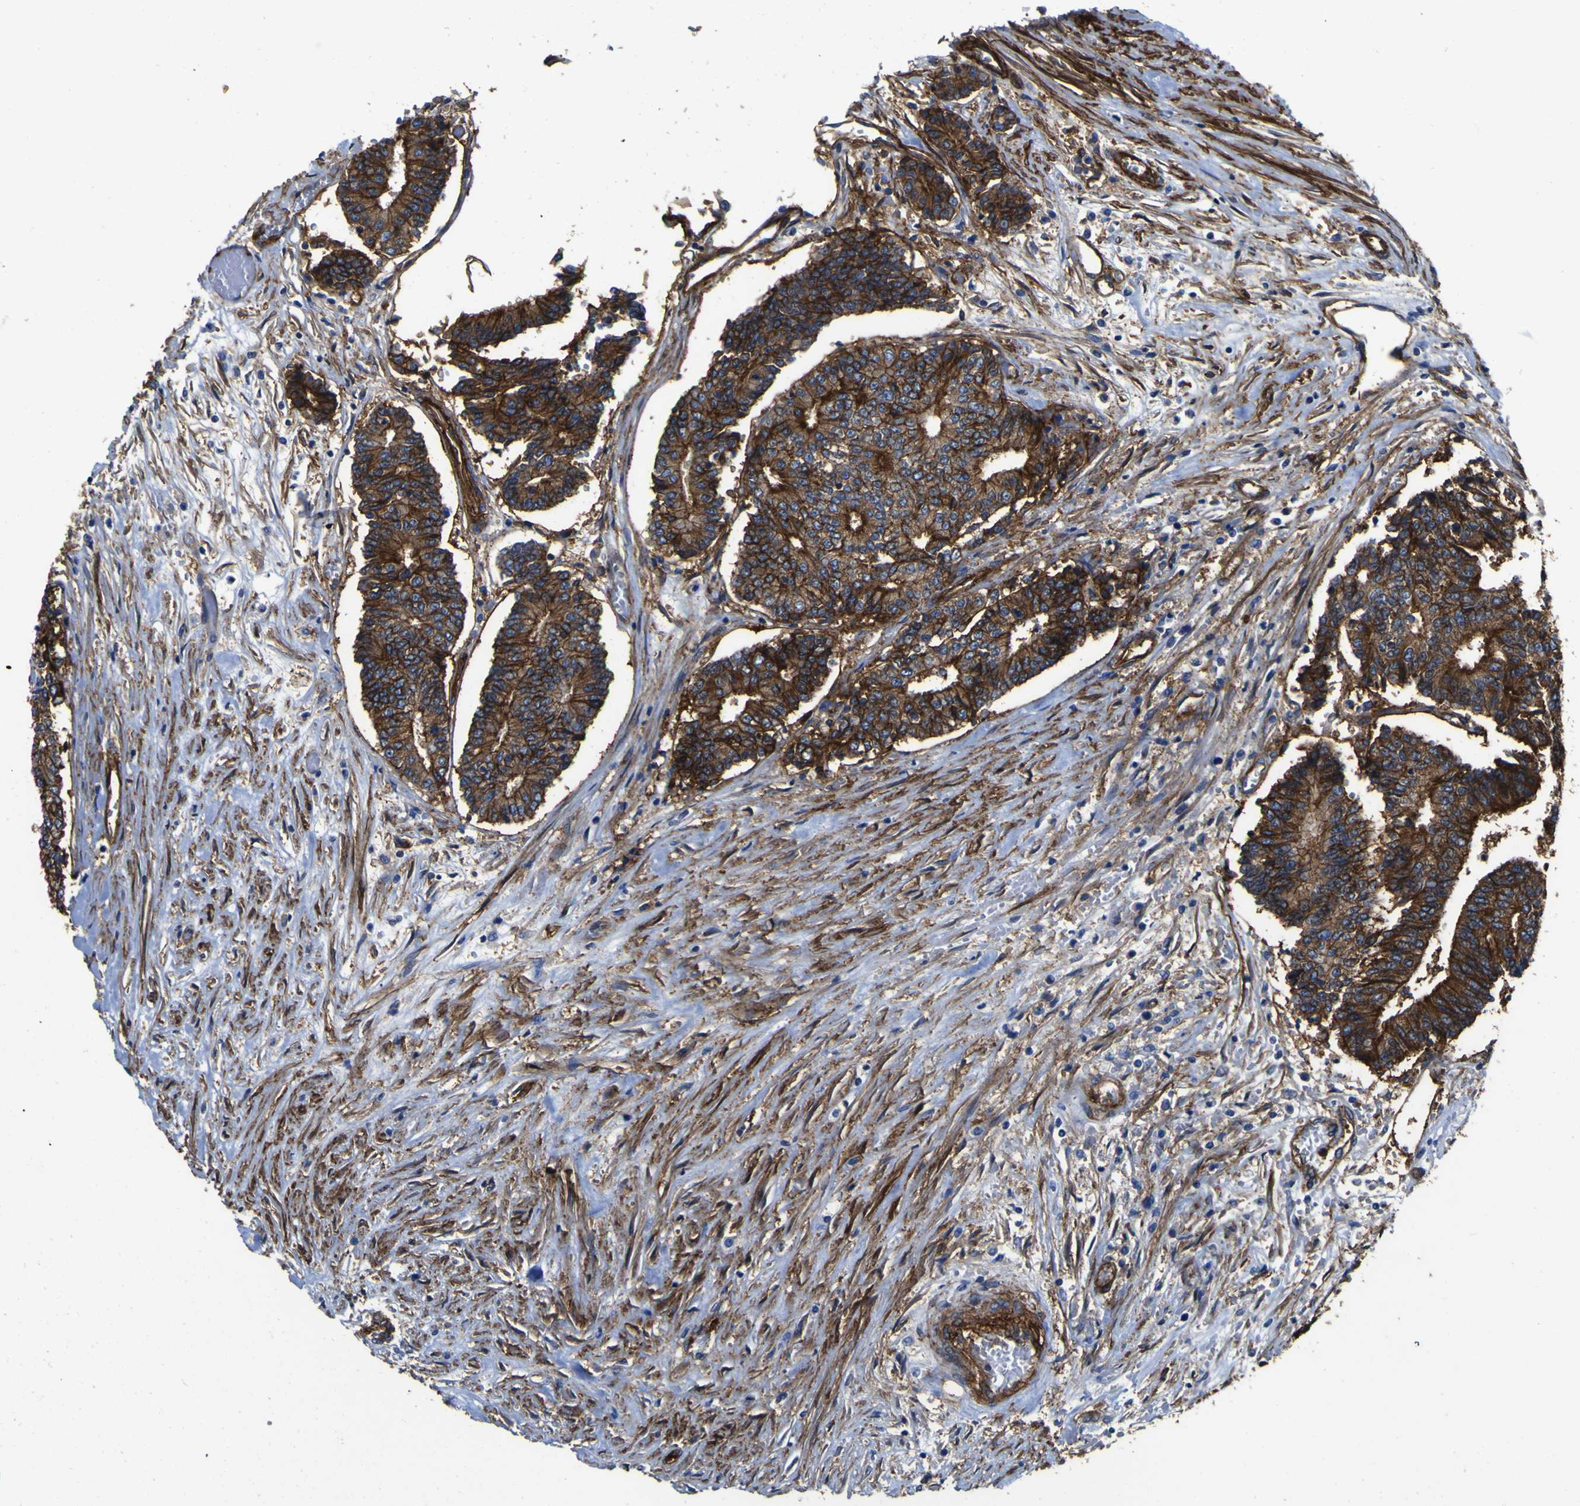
{"staining": {"intensity": "strong", "quantity": ">75%", "location": "cytoplasmic/membranous"}, "tissue": "prostate cancer", "cell_type": "Tumor cells", "image_type": "cancer", "snomed": [{"axis": "morphology", "description": "Normal tissue, NOS"}, {"axis": "morphology", "description": "Adenocarcinoma, High grade"}, {"axis": "topography", "description": "Prostate"}, {"axis": "topography", "description": "Seminal veicle"}], "caption": "The photomicrograph exhibits staining of prostate cancer, revealing strong cytoplasmic/membranous protein positivity (brown color) within tumor cells.", "gene": "CD151", "patient": {"sex": "male", "age": 55}}